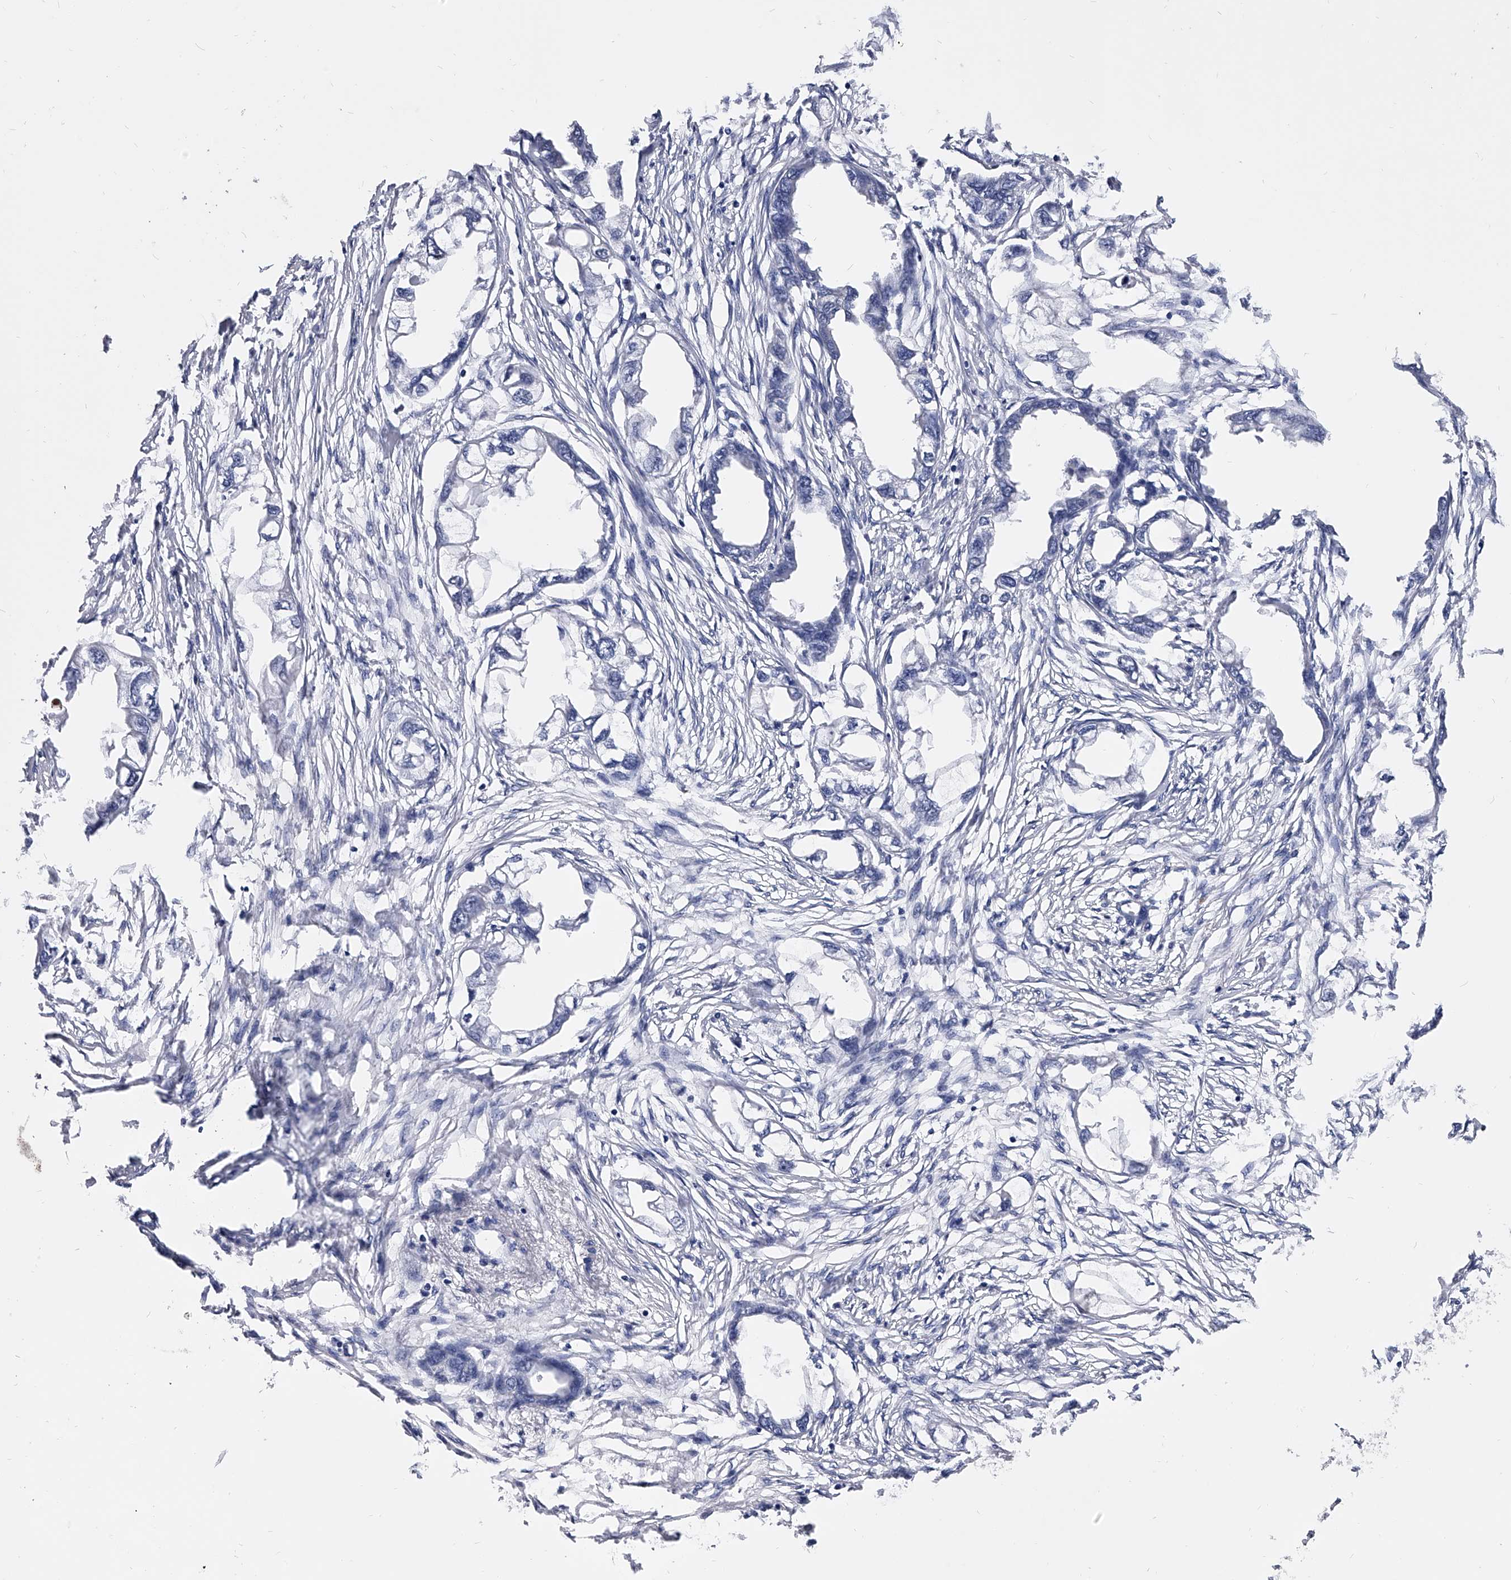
{"staining": {"intensity": "negative", "quantity": "none", "location": "none"}, "tissue": "endometrial cancer", "cell_type": "Tumor cells", "image_type": "cancer", "snomed": [{"axis": "morphology", "description": "Adenocarcinoma, NOS"}, {"axis": "morphology", "description": "Adenocarcinoma, metastatic, NOS"}, {"axis": "topography", "description": "Adipose tissue"}, {"axis": "topography", "description": "Endometrium"}], "caption": "IHC image of adenocarcinoma (endometrial) stained for a protein (brown), which reveals no expression in tumor cells. (Brightfield microscopy of DAB (3,3'-diaminobenzidine) immunohistochemistry (IHC) at high magnification).", "gene": "EFCAB7", "patient": {"sex": "female", "age": 67}}